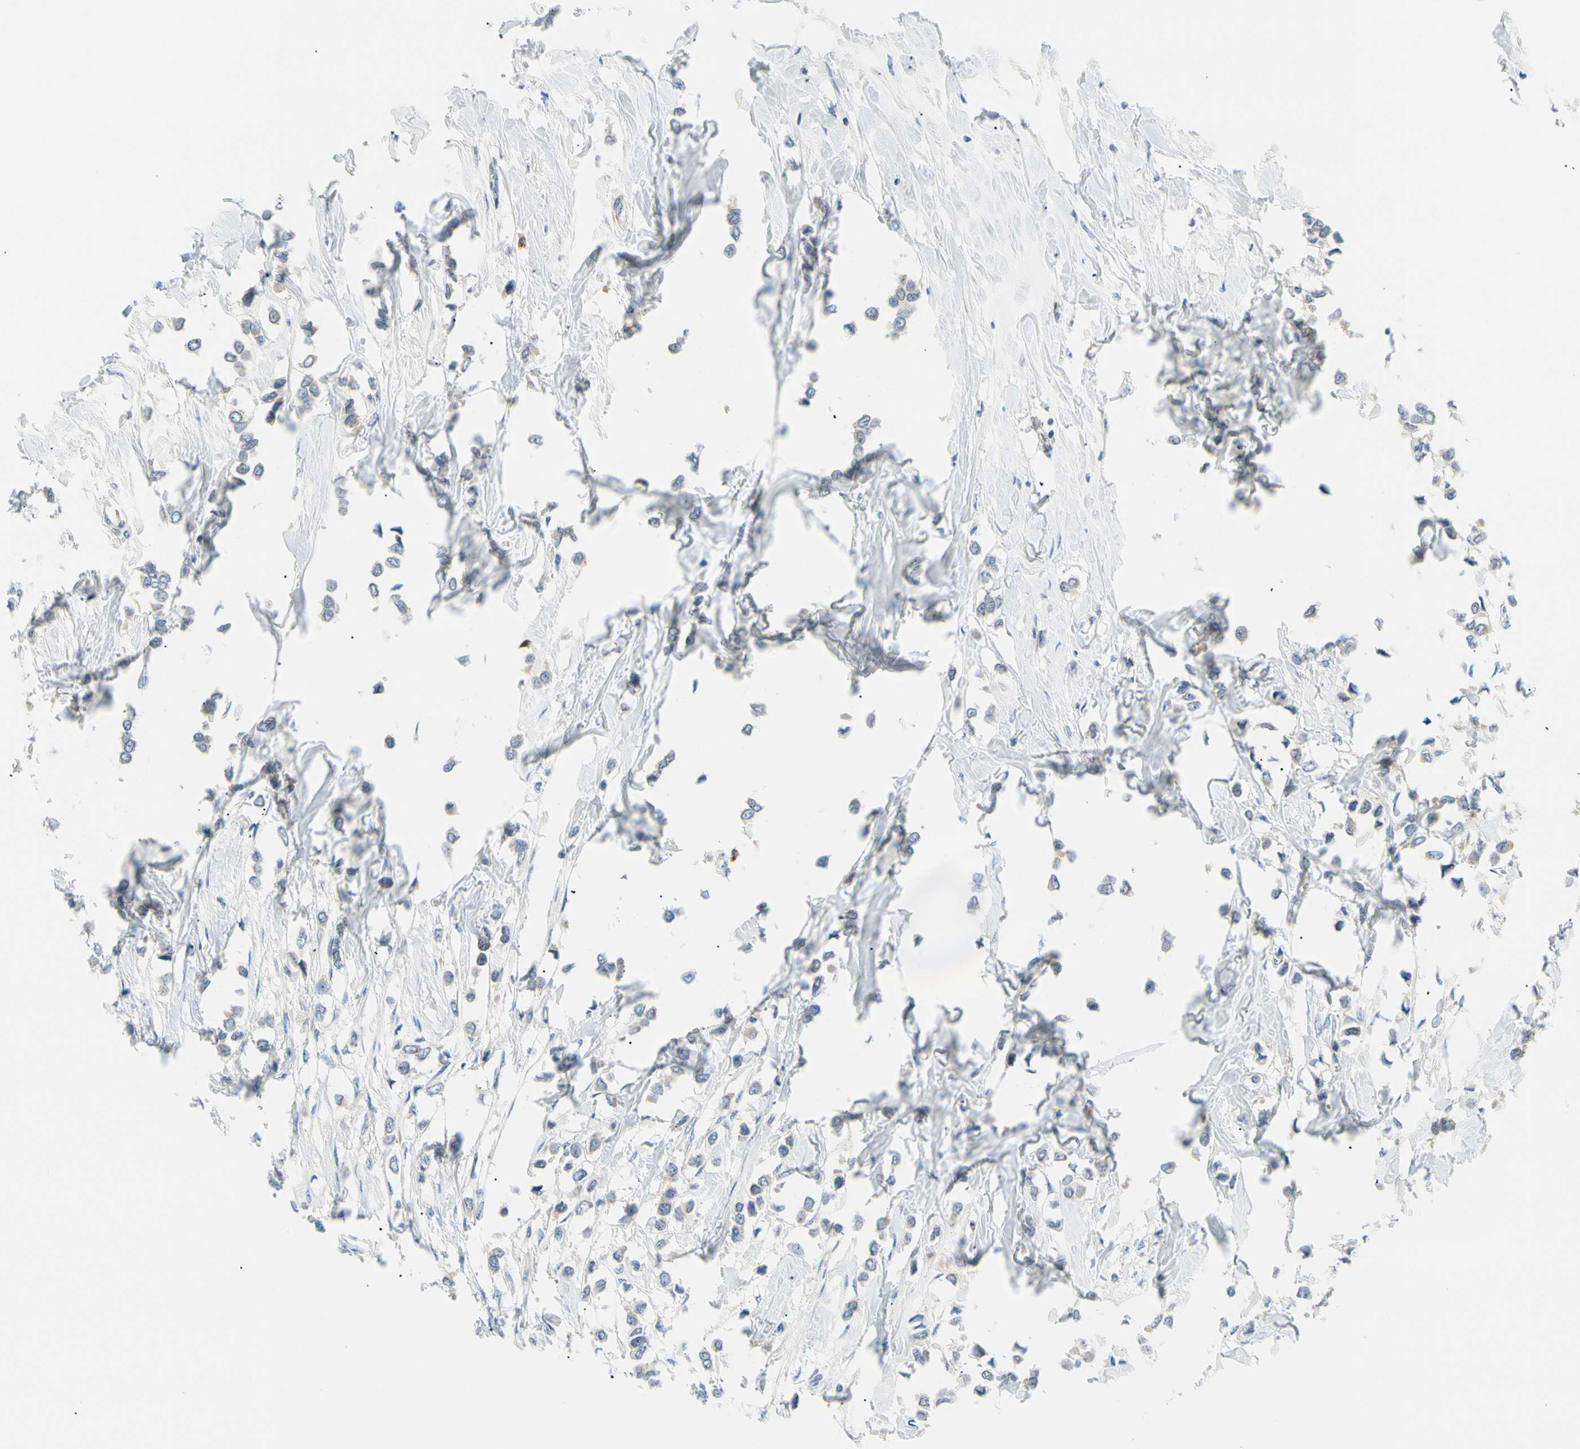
{"staining": {"intensity": "negative", "quantity": "none", "location": "none"}, "tissue": "breast cancer", "cell_type": "Tumor cells", "image_type": "cancer", "snomed": [{"axis": "morphology", "description": "Lobular carcinoma"}, {"axis": "topography", "description": "Breast"}], "caption": "This image is of lobular carcinoma (breast) stained with IHC to label a protein in brown with the nuclei are counter-stained blue. There is no expression in tumor cells.", "gene": "SEC23B", "patient": {"sex": "female", "age": 51}}